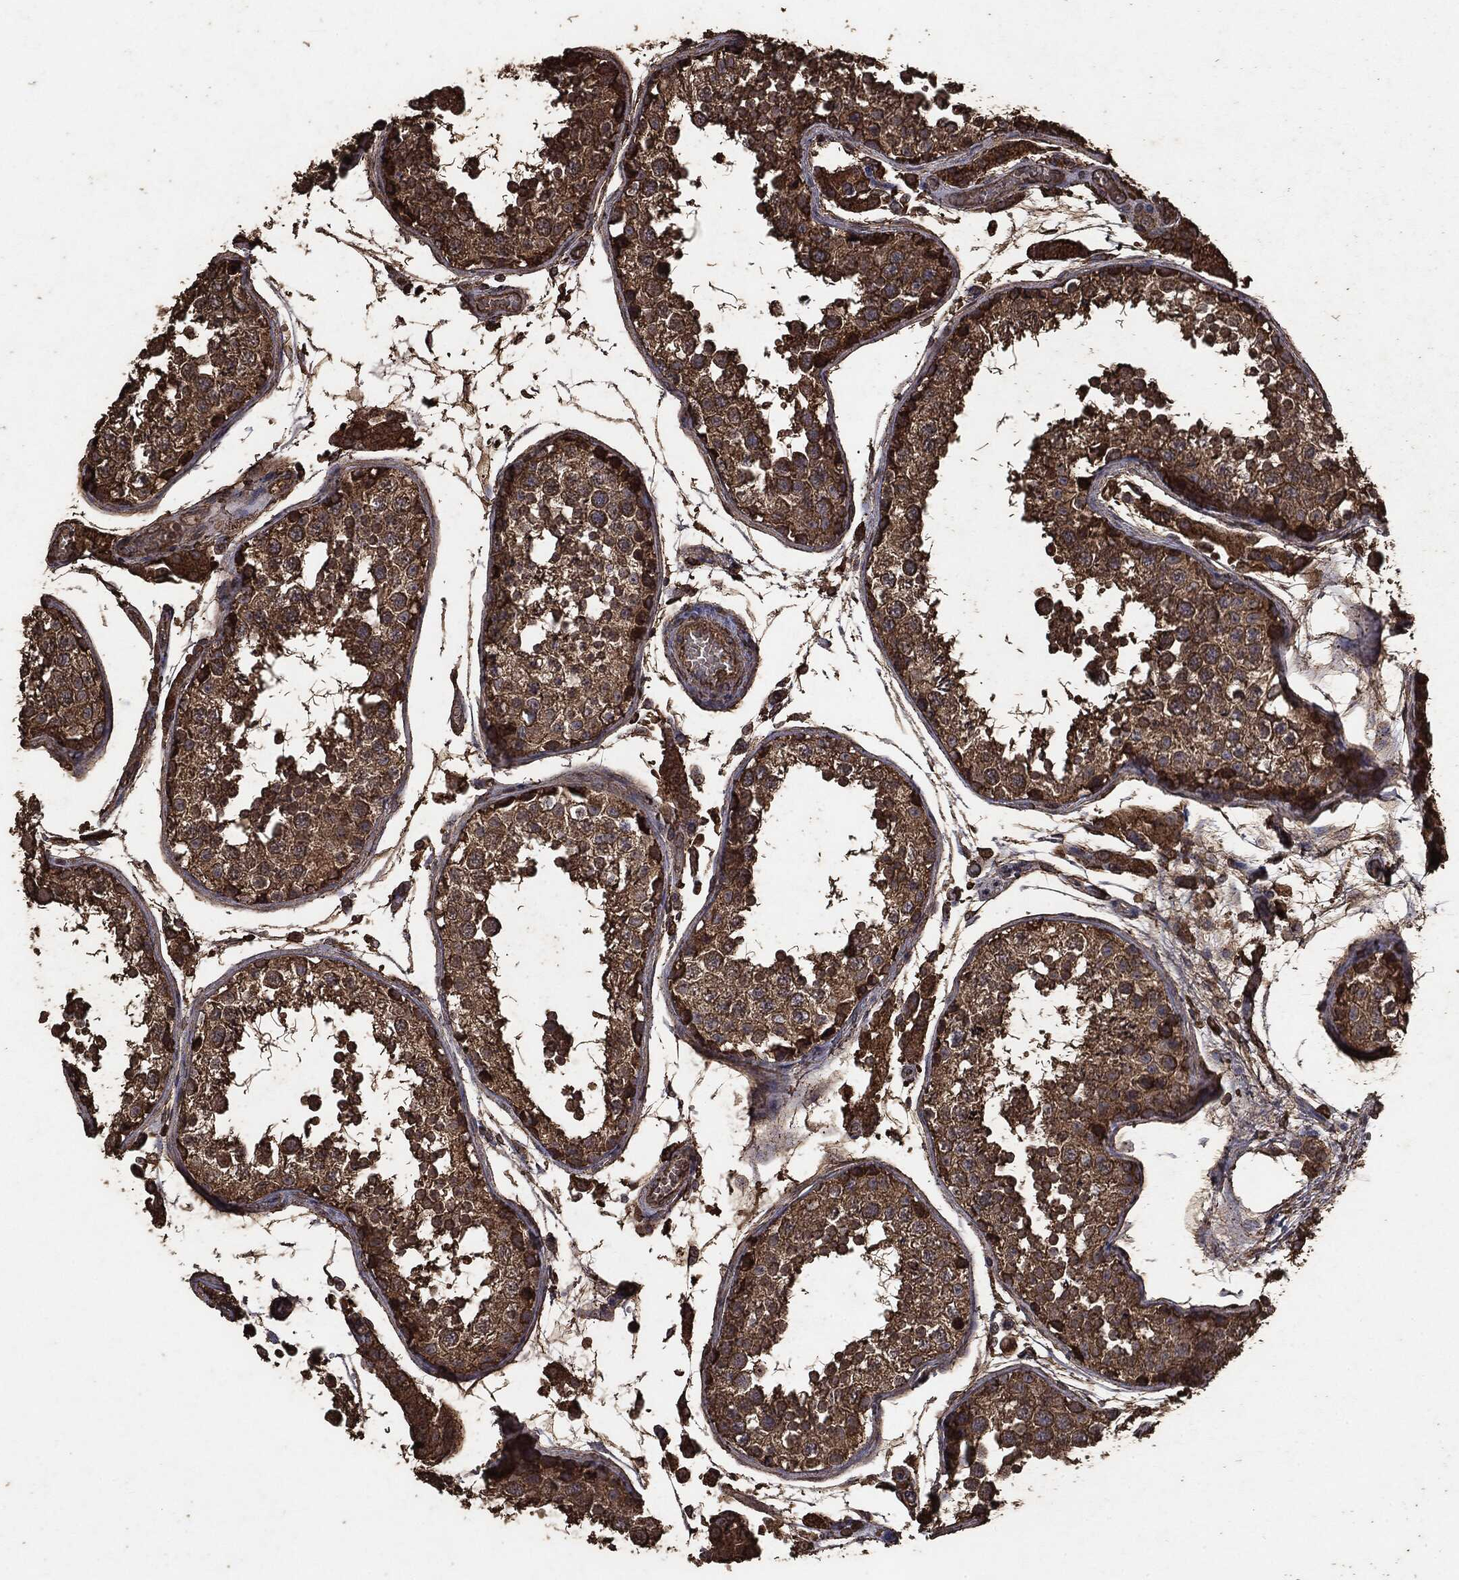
{"staining": {"intensity": "moderate", "quantity": ">75%", "location": "cytoplasmic/membranous"}, "tissue": "testis", "cell_type": "Cells in seminiferous ducts", "image_type": "normal", "snomed": [{"axis": "morphology", "description": "Normal tissue, NOS"}, {"axis": "topography", "description": "Testis"}], "caption": "Cells in seminiferous ducts exhibit medium levels of moderate cytoplasmic/membranous staining in about >75% of cells in unremarkable human testis.", "gene": "MTOR", "patient": {"sex": "male", "age": 29}}